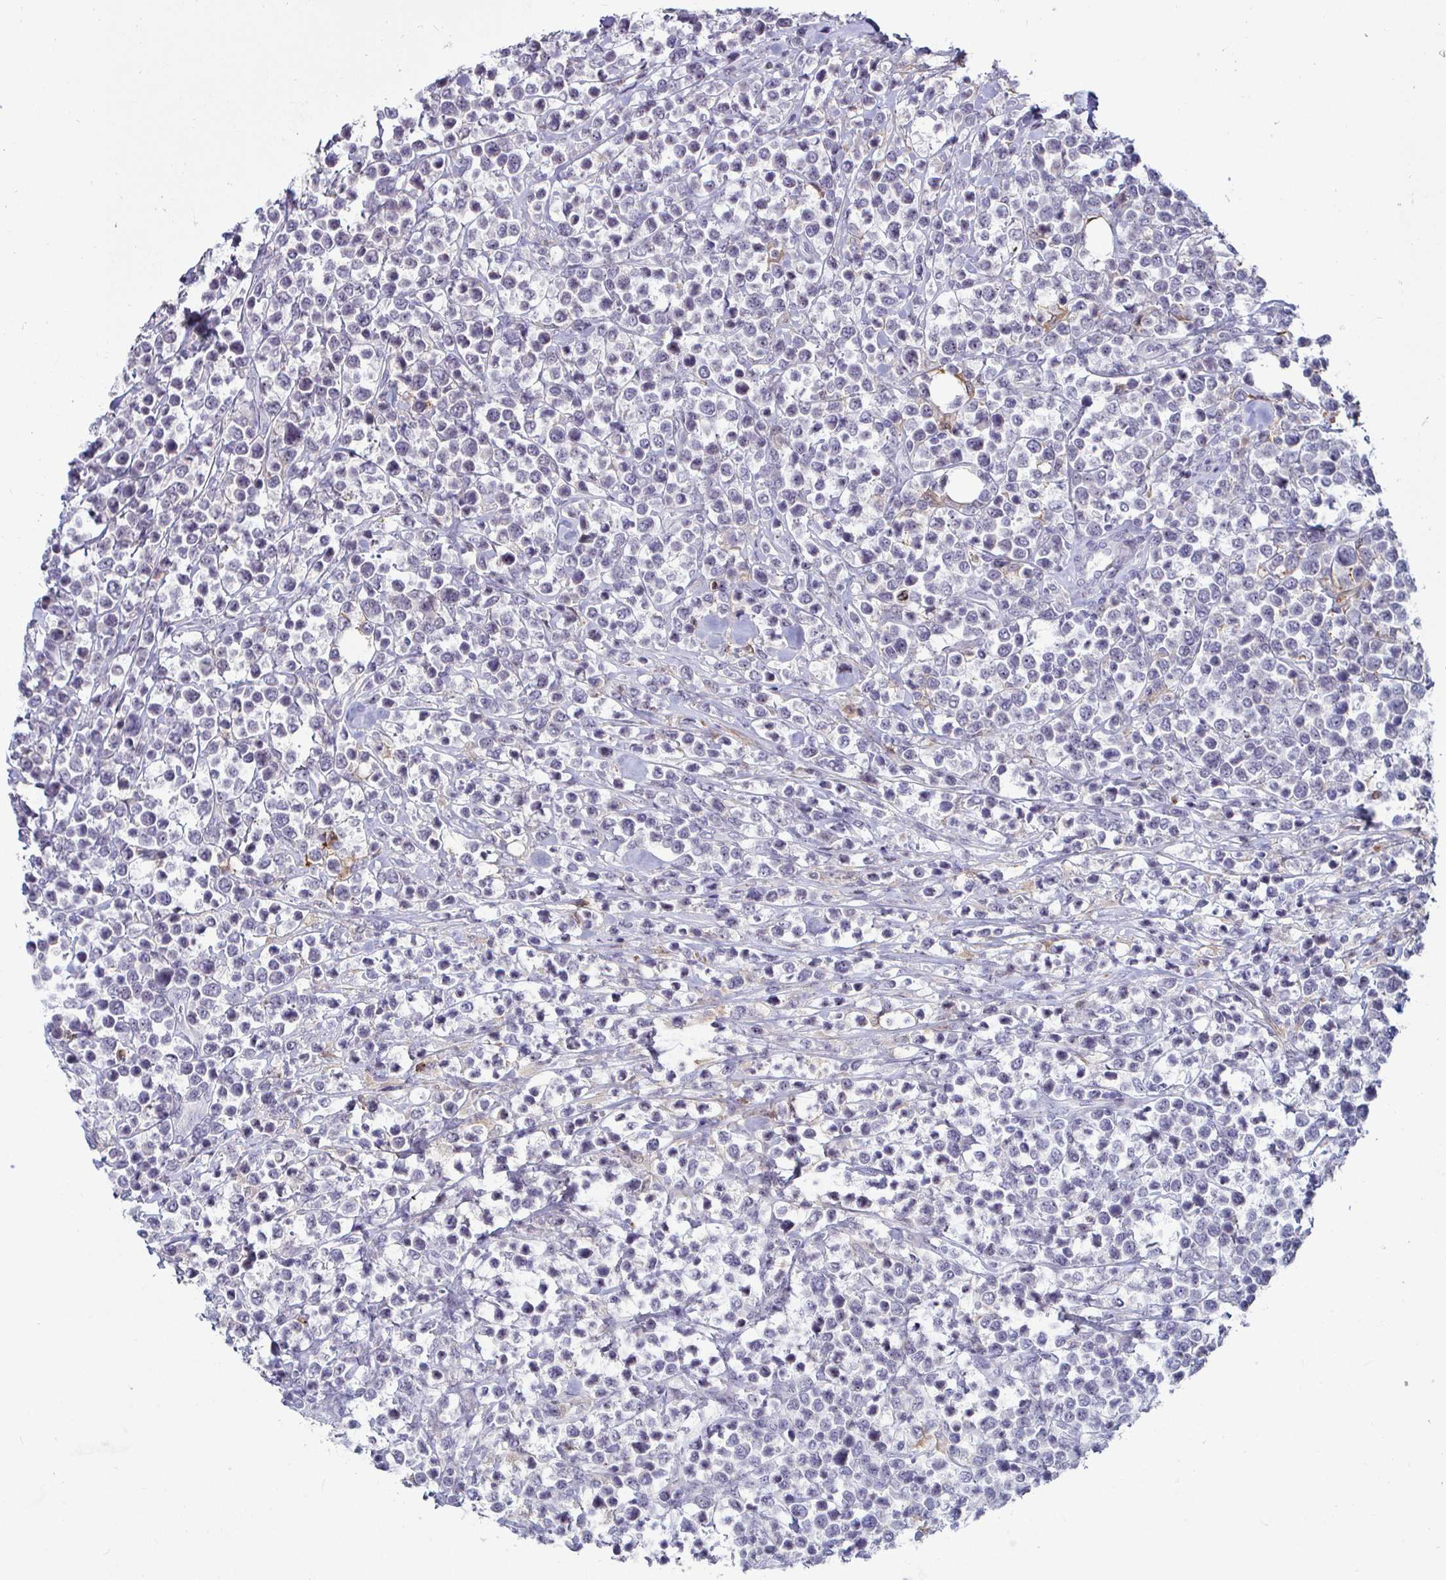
{"staining": {"intensity": "negative", "quantity": "none", "location": "none"}, "tissue": "lymphoma", "cell_type": "Tumor cells", "image_type": "cancer", "snomed": [{"axis": "morphology", "description": "Malignant lymphoma, non-Hodgkin's type, Low grade"}, {"axis": "topography", "description": "Lymph node"}], "caption": "DAB (3,3'-diaminobenzidine) immunohistochemical staining of human low-grade malignant lymphoma, non-Hodgkin's type reveals no significant positivity in tumor cells.", "gene": "GSTM1", "patient": {"sex": "male", "age": 60}}